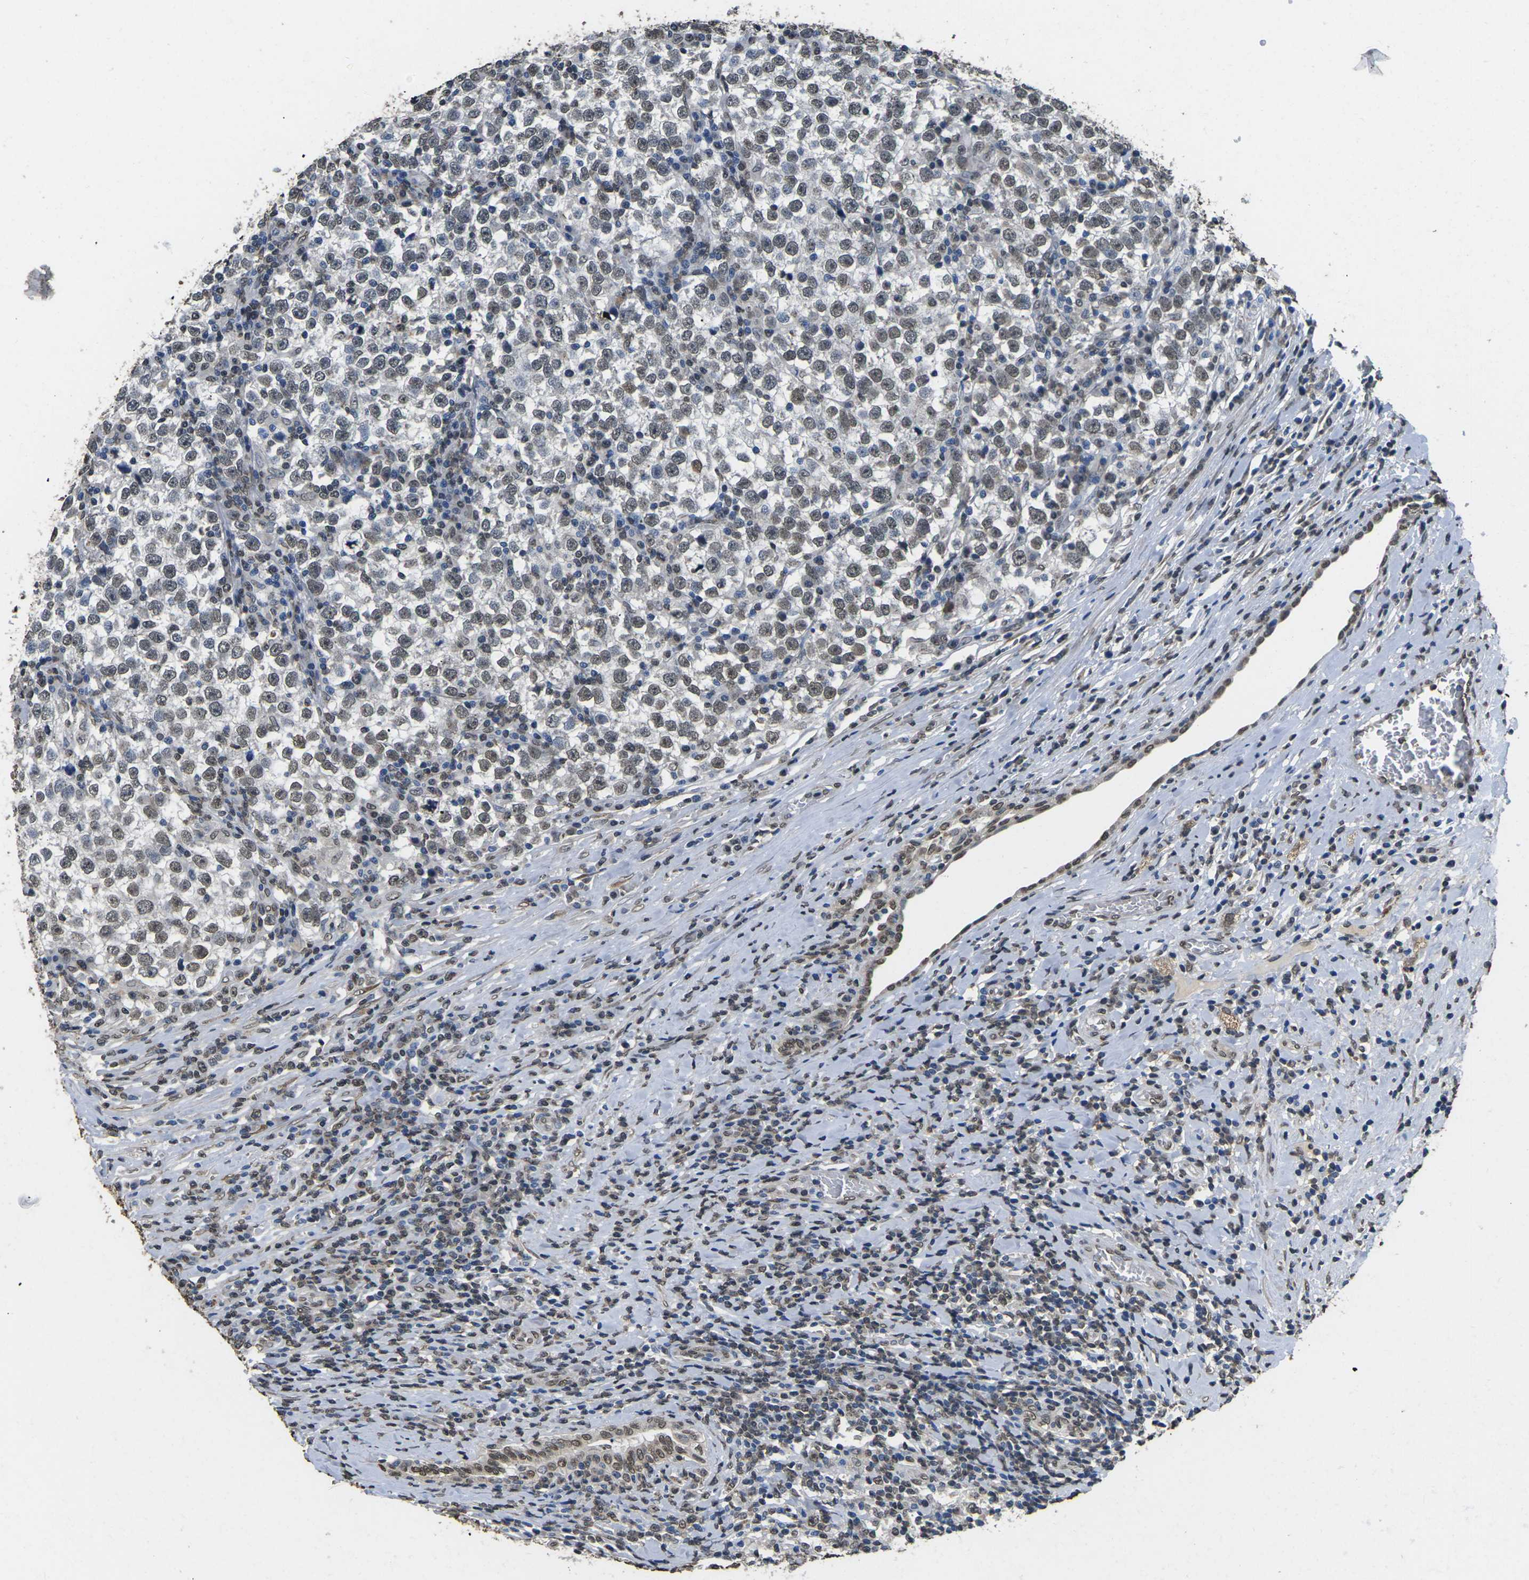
{"staining": {"intensity": "weak", "quantity": "25%-75%", "location": "nuclear"}, "tissue": "testis cancer", "cell_type": "Tumor cells", "image_type": "cancer", "snomed": [{"axis": "morphology", "description": "Normal tissue, NOS"}, {"axis": "morphology", "description": "Seminoma, NOS"}, {"axis": "topography", "description": "Testis"}], "caption": "Testis seminoma stained with a protein marker displays weak staining in tumor cells.", "gene": "SCNN1B", "patient": {"sex": "male", "age": 43}}